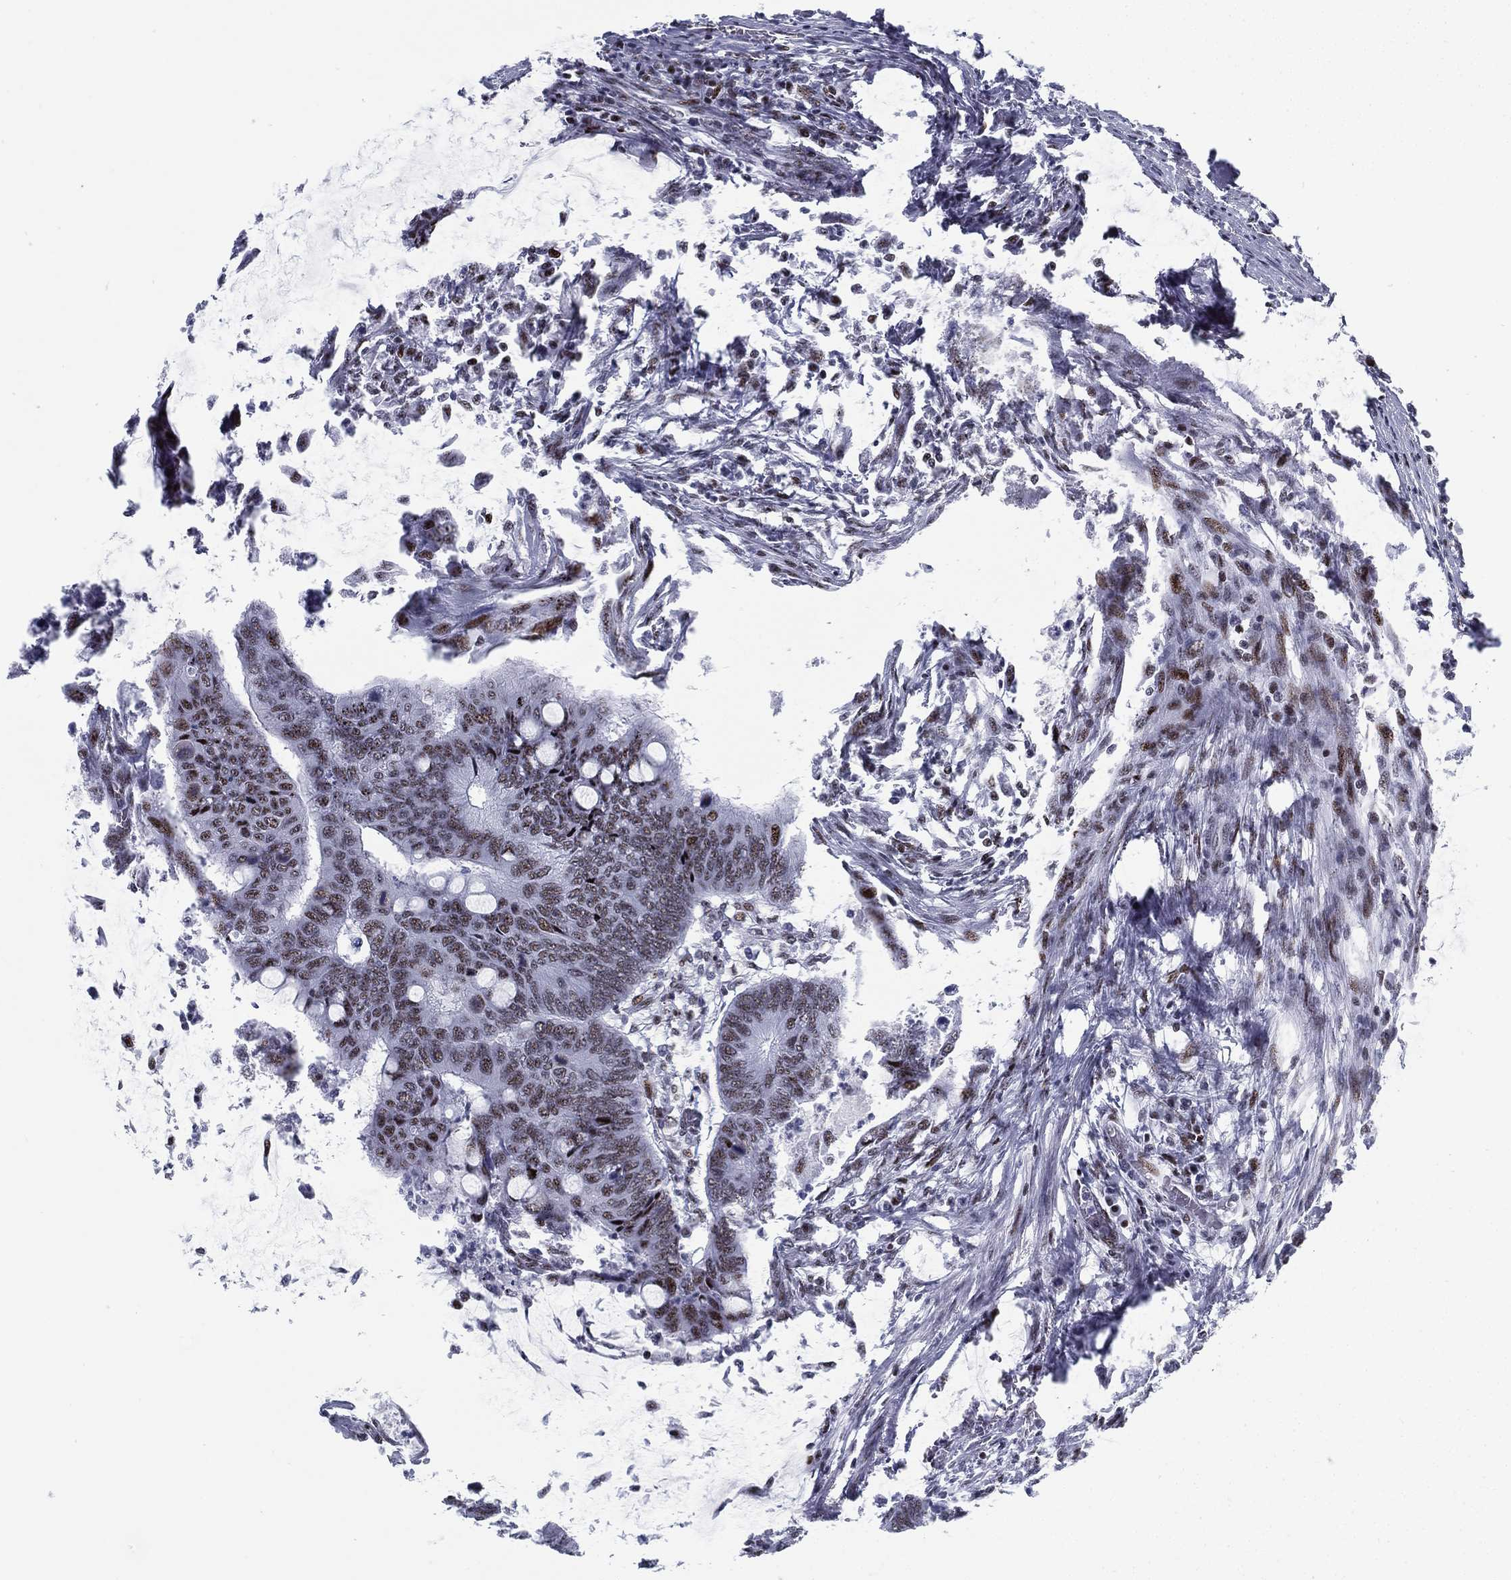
{"staining": {"intensity": "moderate", "quantity": "25%-75%", "location": "nuclear"}, "tissue": "colorectal cancer", "cell_type": "Tumor cells", "image_type": "cancer", "snomed": [{"axis": "morphology", "description": "Normal tissue, NOS"}, {"axis": "morphology", "description": "Adenocarcinoma, NOS"}, {"axis": "topography", "description": "Rectum"}, {"axis": "topography", "description": "Peripheral nerve tissue"}], "caption": "Tumor cells demonstrate medium levels of moderate nuclear staining in approximately 25%-75% of cells in colorectal cancer (adenocarcinoma). Nuclei are stained in blue.", "gene": "CYB561D2", "patient": {"sex": "male", "age": 92}}